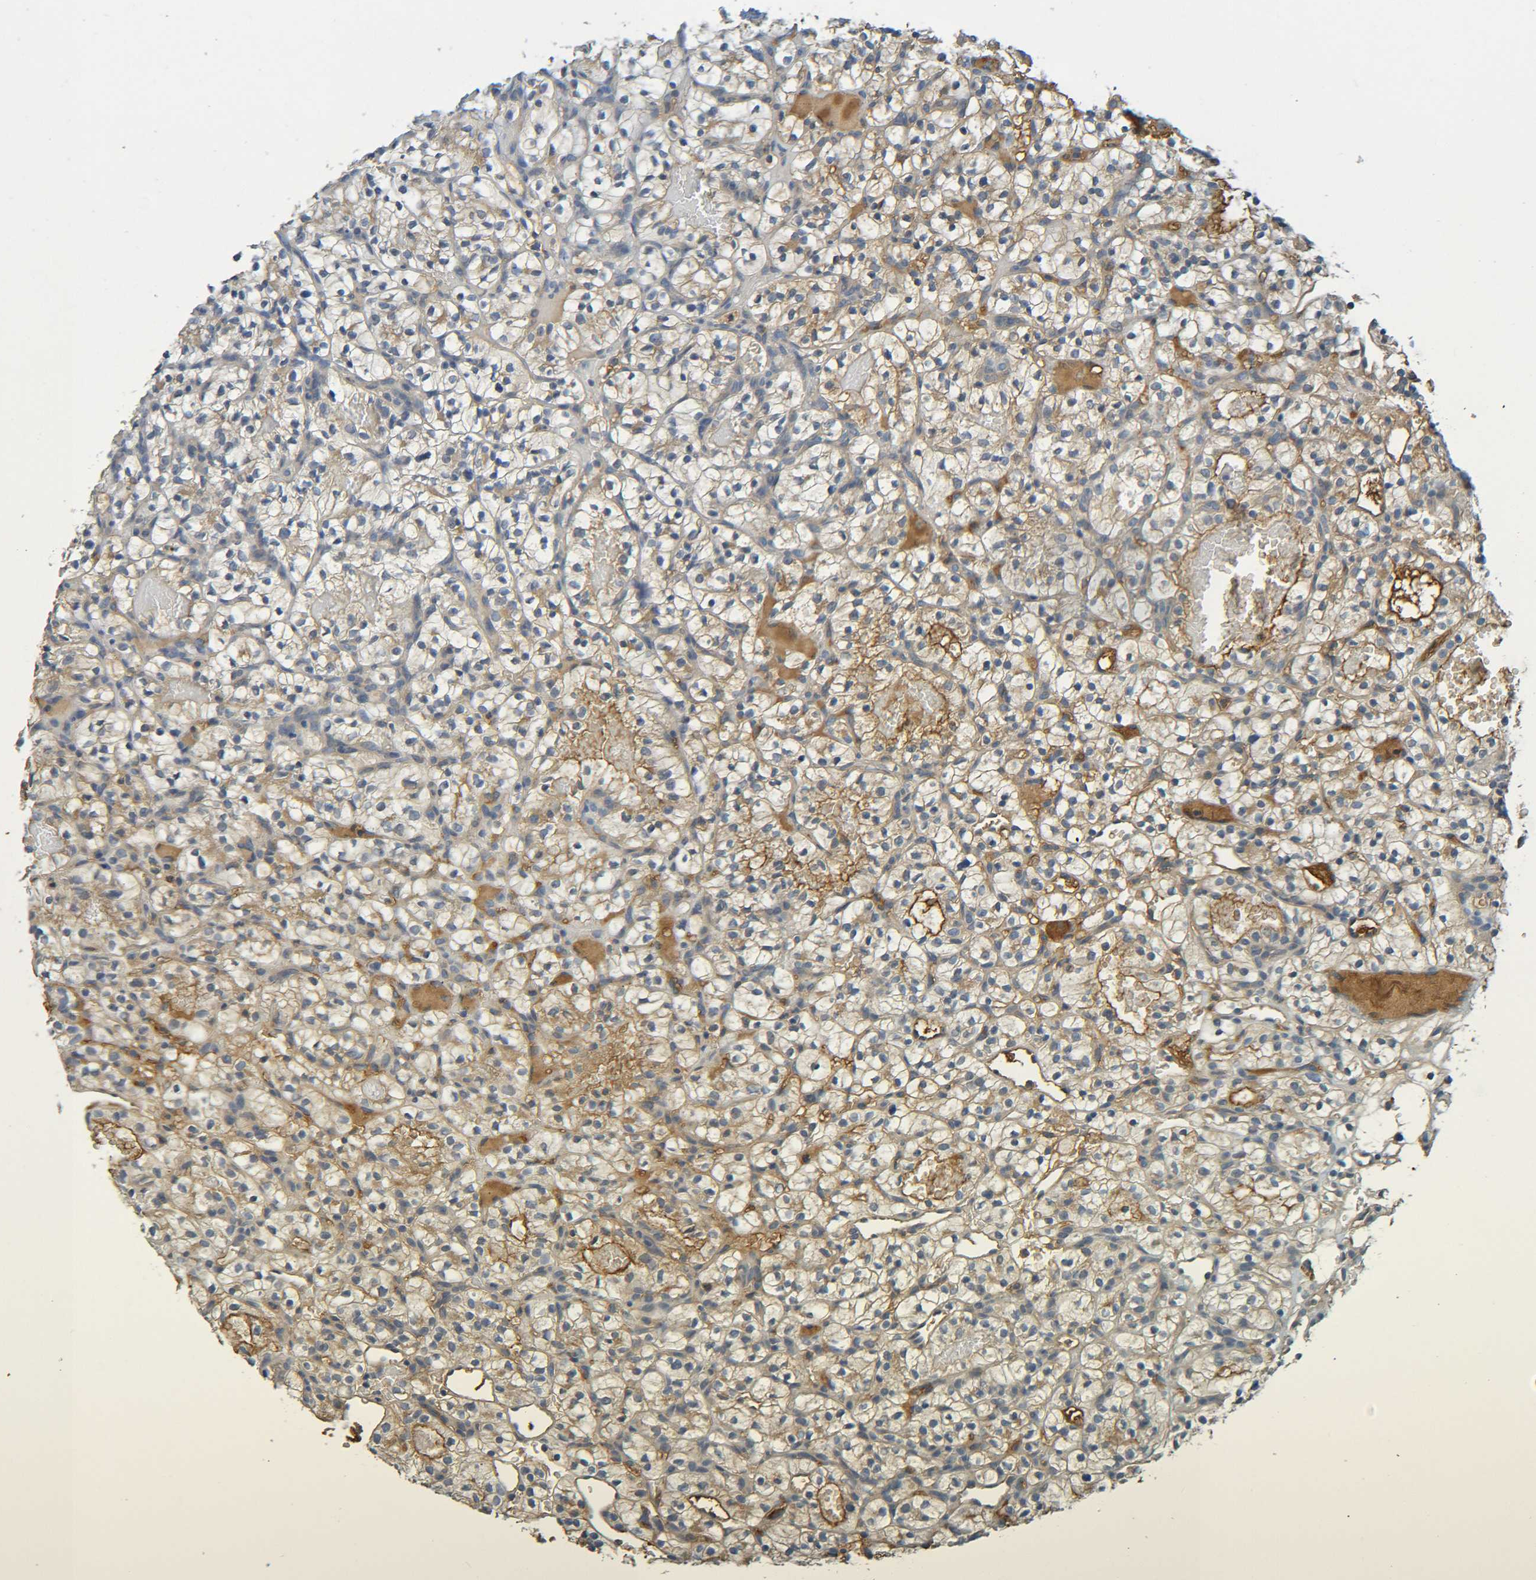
{"staining": {"intensity": "moderate", "quantity": ">75%", "location": "cytoplasmic/membranous"}, "tissue": "renal cancer", "cell_type": "Tumor cells", "image_type": "cancer", "snomed": [{"axis": "morphology", "description": "Adenocarcinoma, NOS"}, {"axis": "topography", "description": "Kidney"}], "caption": "DAB (3,3'-diaminobenzidine) immunohistochemical staining of renal cancer displays moderate cytoplasmic/membranous protein positivity in approximately >75% of tumor cells.", "gene": "C1QA", "patient": {"sex": "female", "age": 57}}